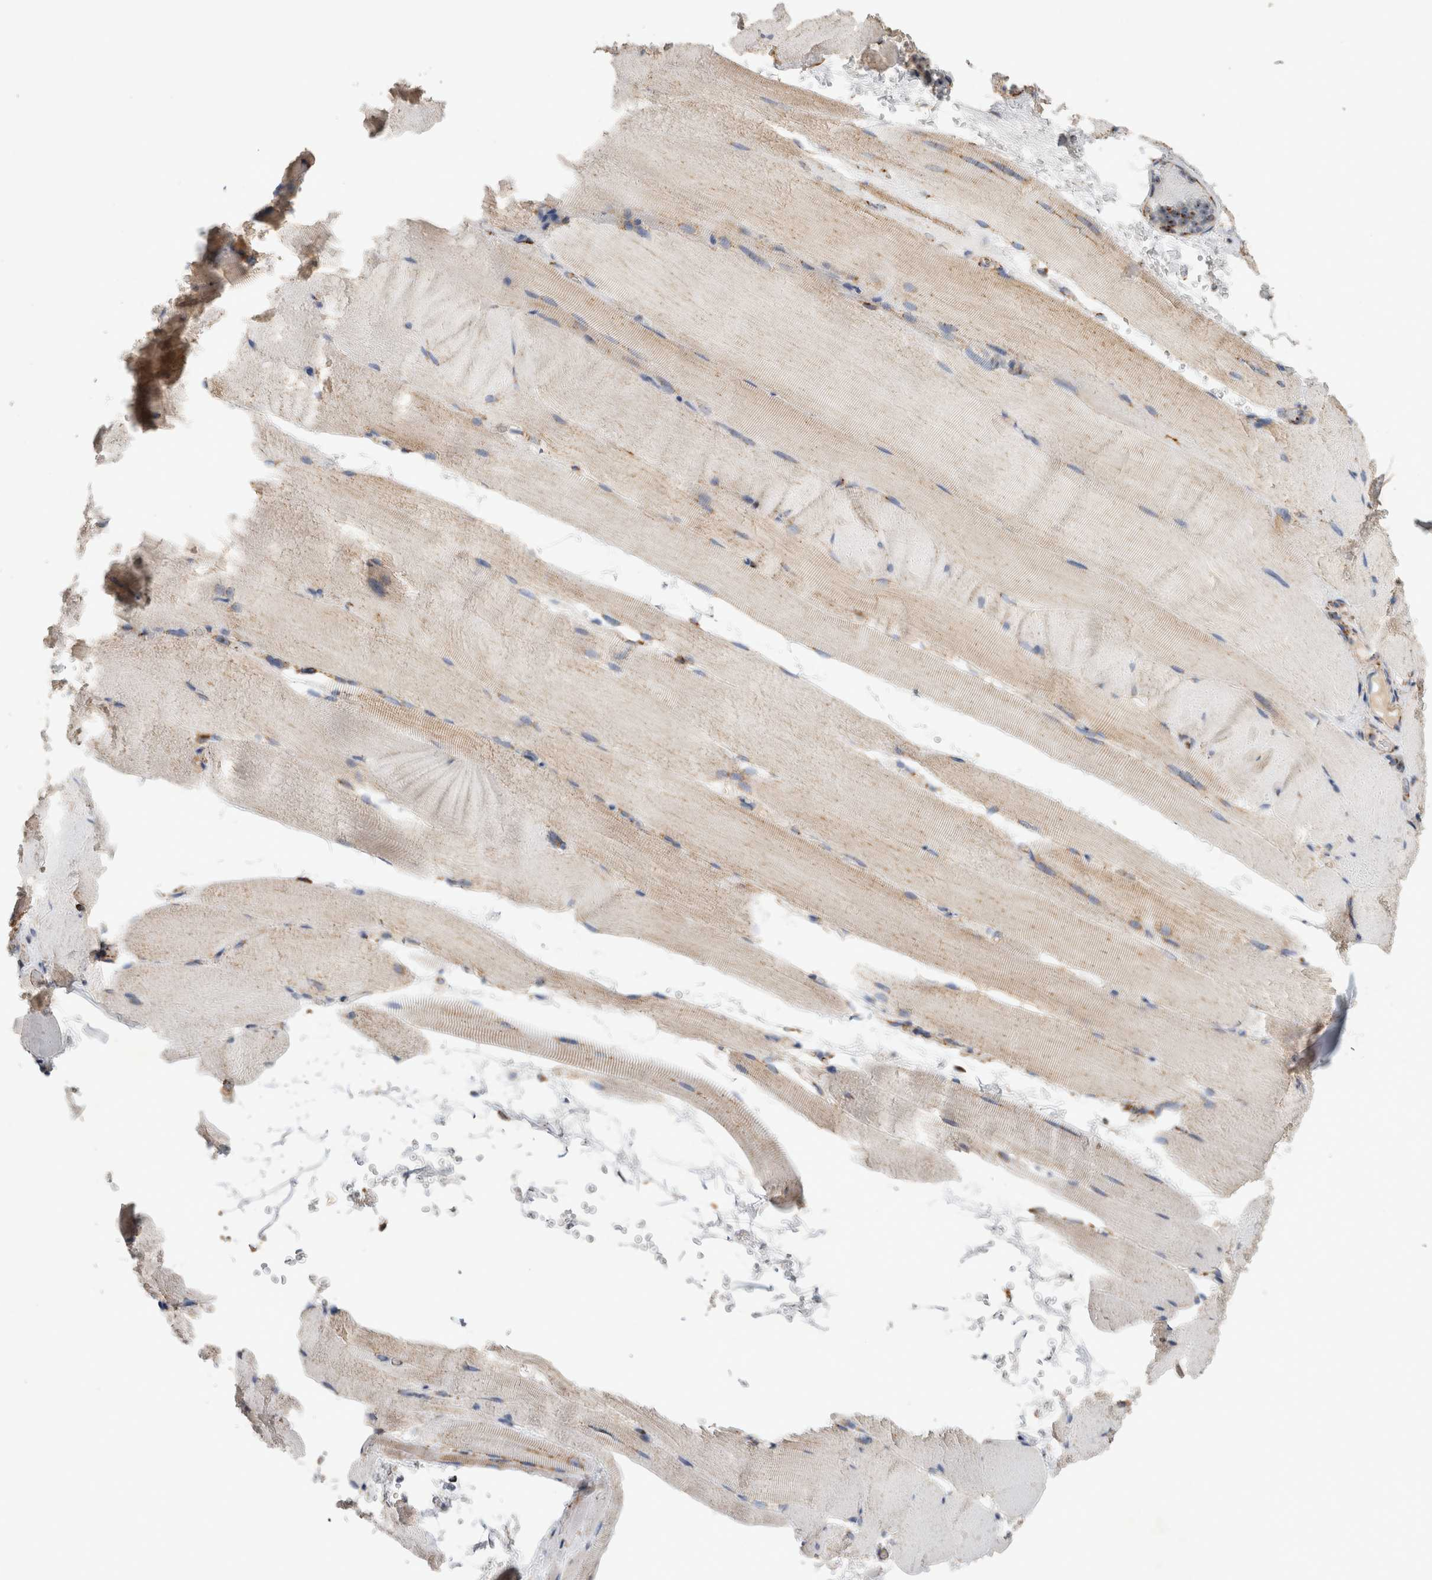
{"staining": {"intensity": "weak", "quantity": "<25%", "location": "cytoplasmic/membranous"}, "tissue": "skeletal muscle", "cell_type": "Myocytes", "image_type": "normal", "snomed": [{"axis": "morphology", "description": "Normal tissue, NOS"}, {"axis": "topography", "description": "Skeletal muscle"}, {"axis": "topography", "description": "Parathyroid gland"}], "caption": "Photomicrograph shows no significant protein positivity in myocytes of unremarkable skeletal muscle.", "gene": "IARS2", "patient": {"sex": "female", "age": 37}}